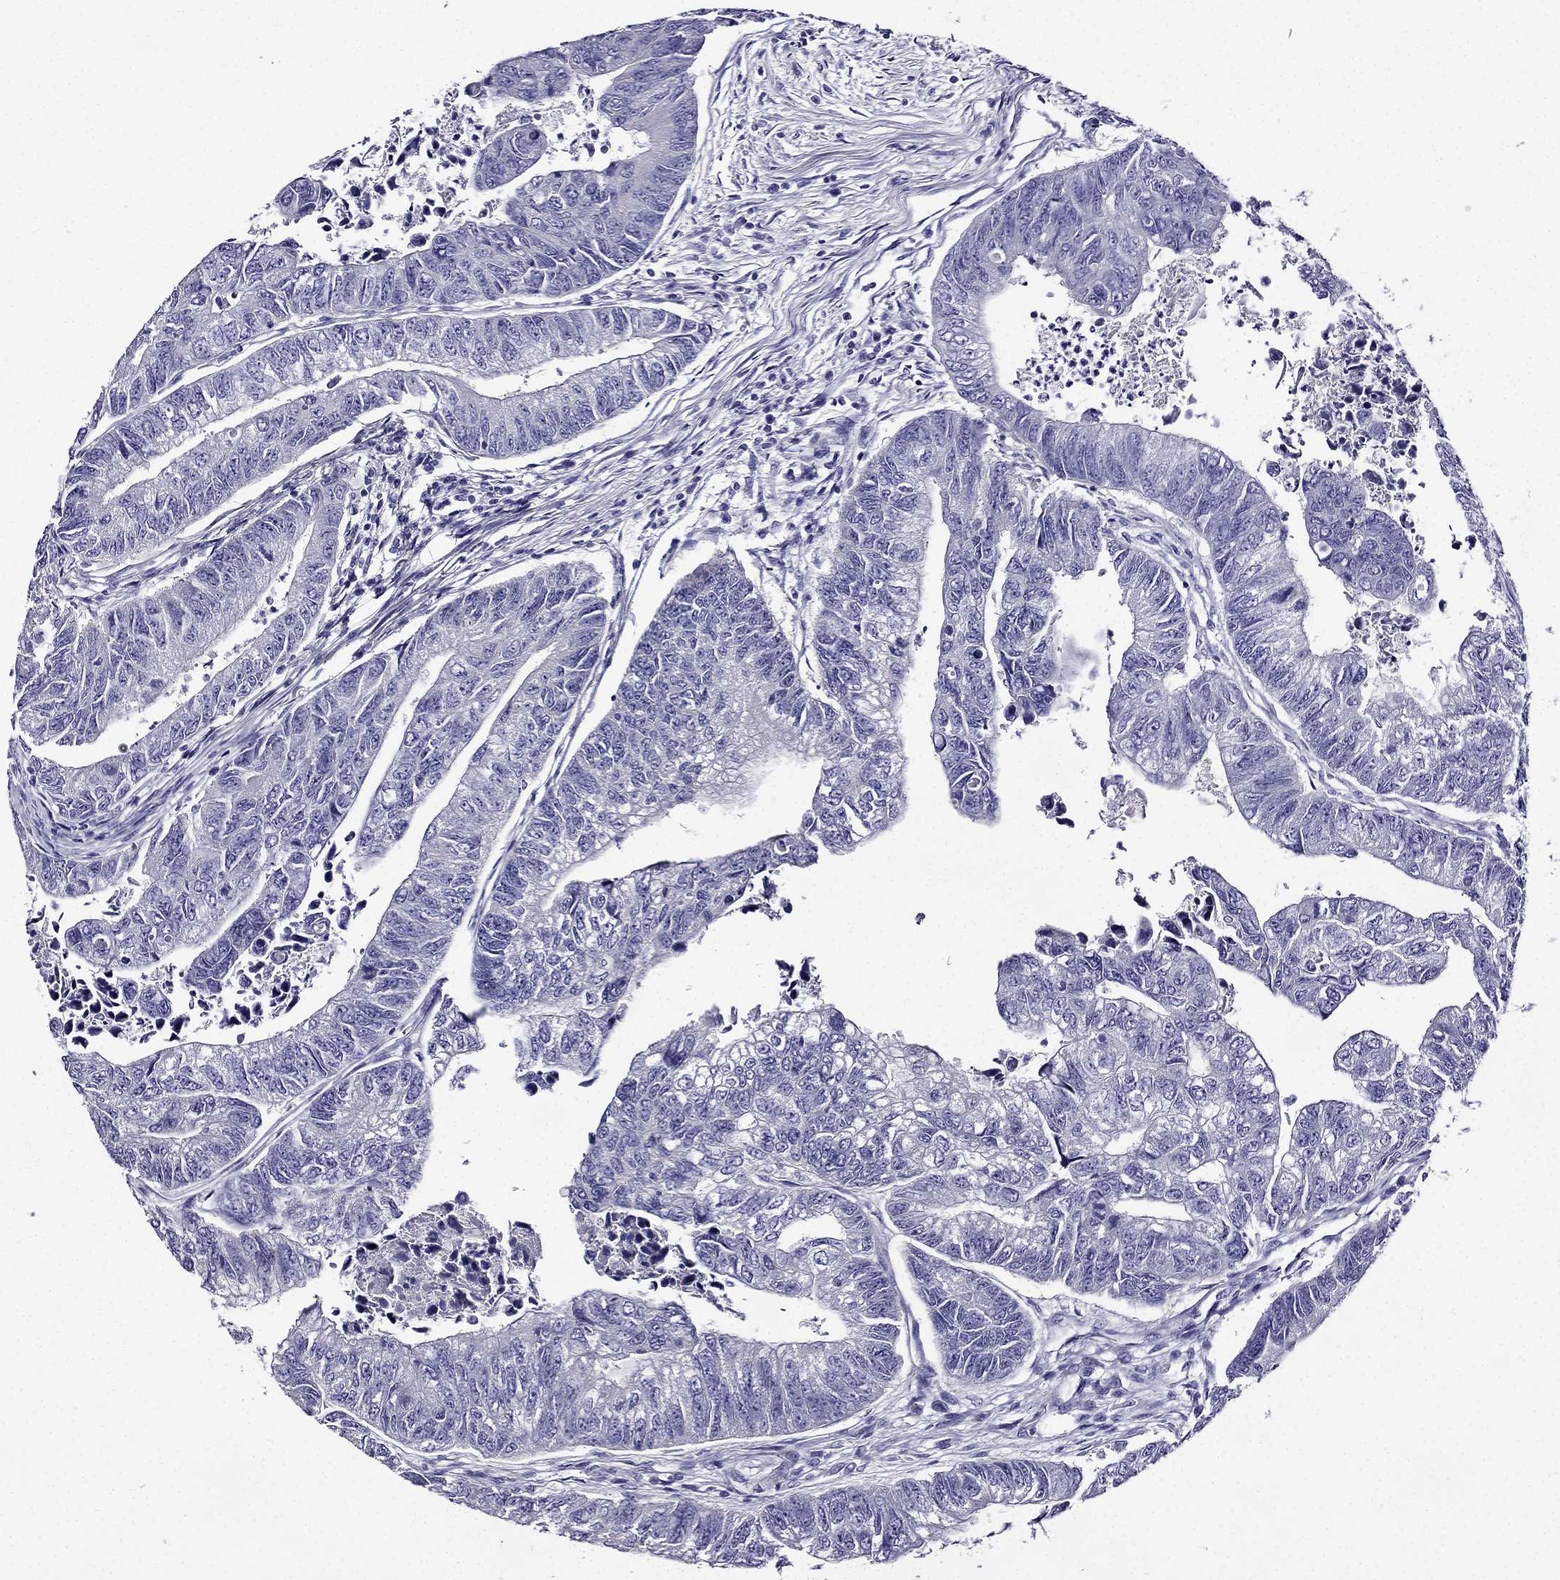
{"staining": {"intensity": "negative", "quantity": "none", "location": "none"}, "tissue": "colorectal cancer", "cell_type": "Tumor cells", "image_type": "cancer", "snomed": [{"axis": "morphology", "description": "Adenocarcinoma, NOS"}, {"axis": "topography", "description": "Colon"}], "caption": "IHC image of human colorectal cancer (adenocarcinoma) stained for a protein (brown), which demonstrates no staining in tumor cells.", "gene": "TMEM266", "patient": {"sex": "female", "age": 65}}